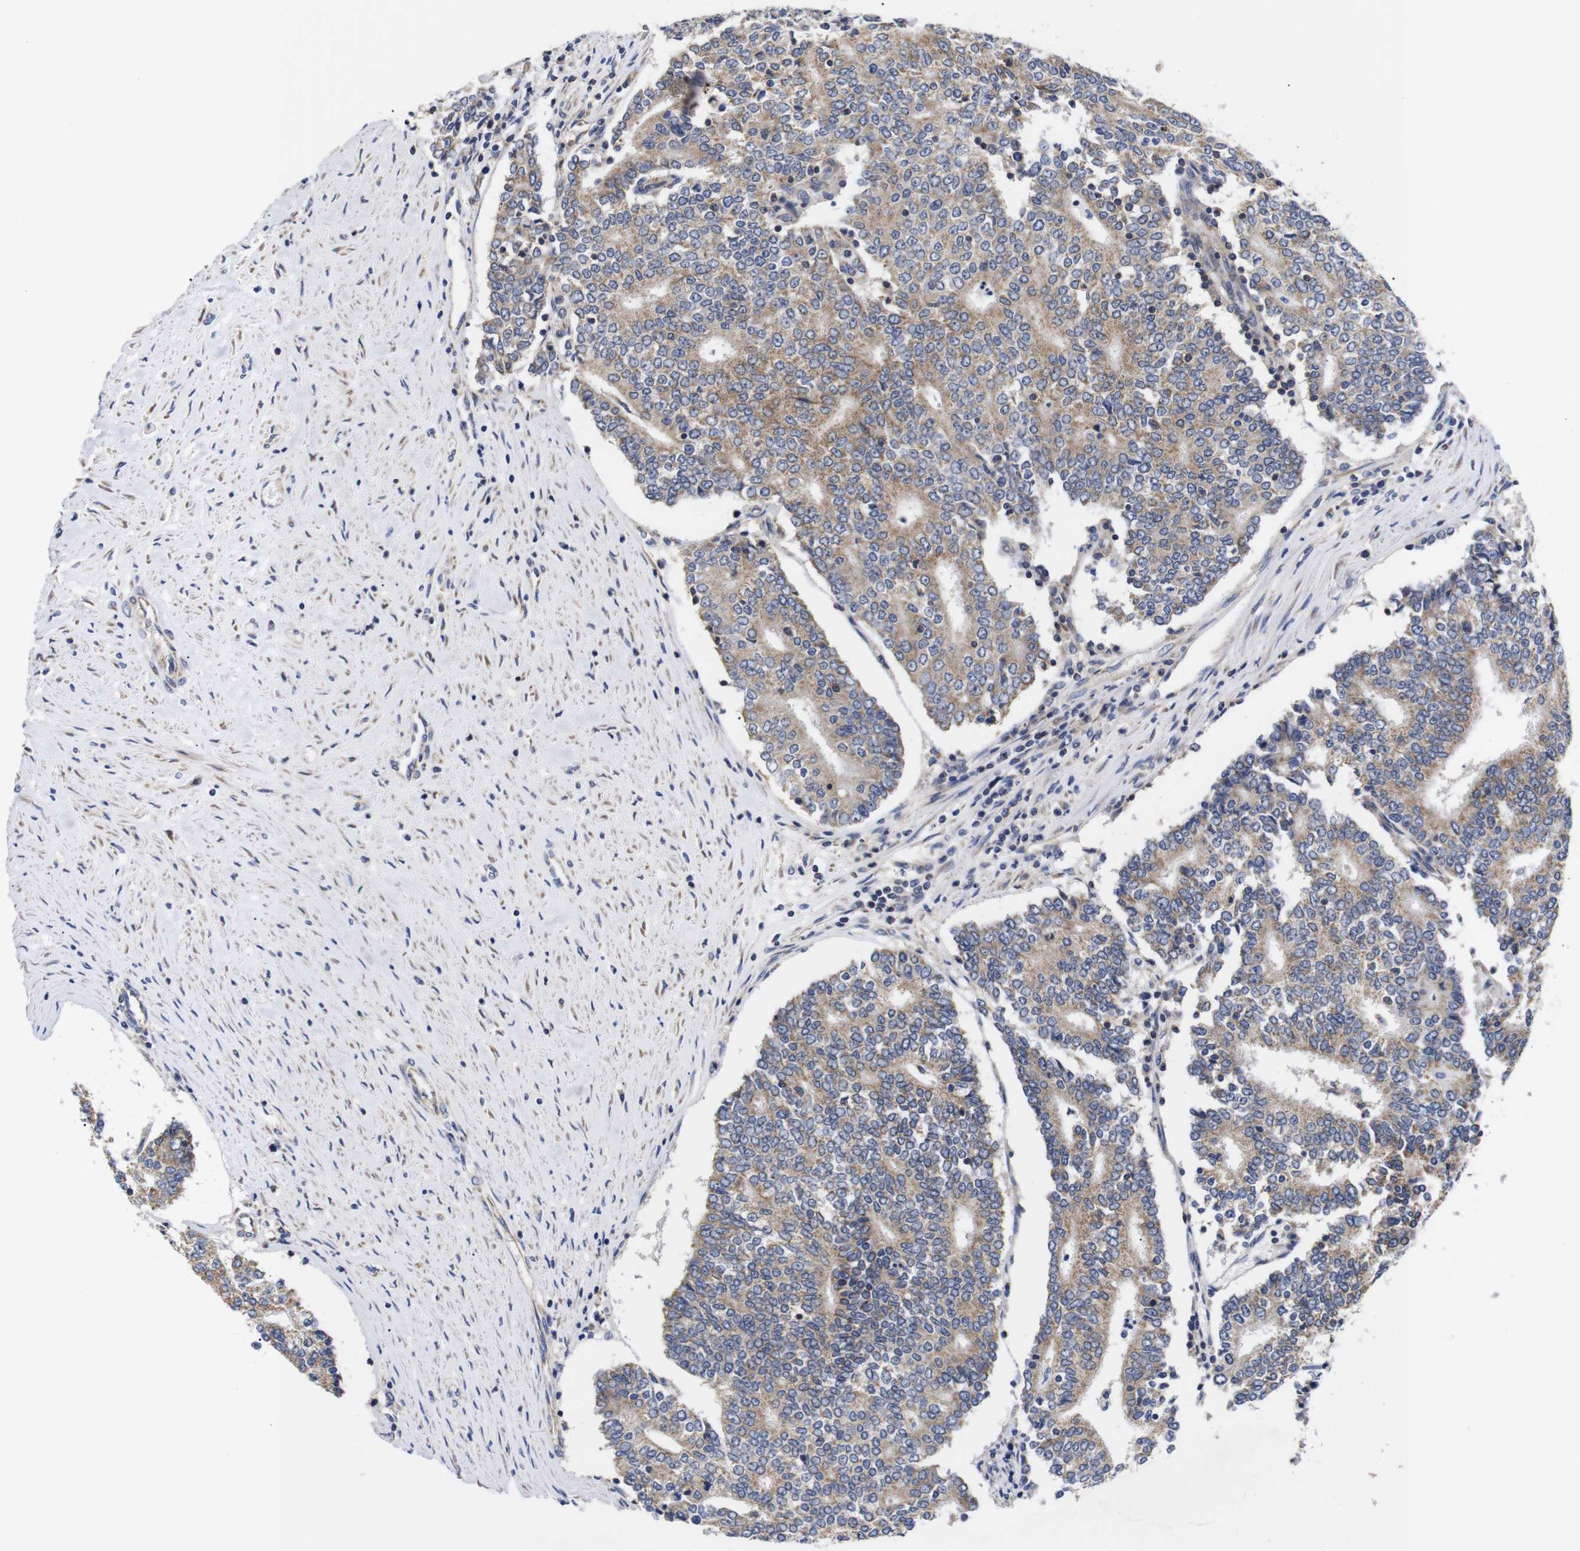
{"staining": {"intensity": "moderate", "quantity": ">75%", "location": "cytoplasmic/membranous"}, "tissue": "prostate cancer", "cell_type": "Tumor cells", "image_type": "cancer", "snomed": [{"axis": "morphology", "description": "Normal tissue, NOS"}, {"axis": "morphology", "description": "Adenocarcinoma, High grade"}, {"axis": "topography", "description": "Prostate"}, {"axis": "topography", "description": "Seminal veicle"}], "caption": "The immunohistochemical stain shows moderate cytoplasmic/membranous expression in tumor cells of adenocarcinoma (high-grade) (prostate) tissue.", "gene": "OPN3", "patient": {"sex": "male", "age": 55}}